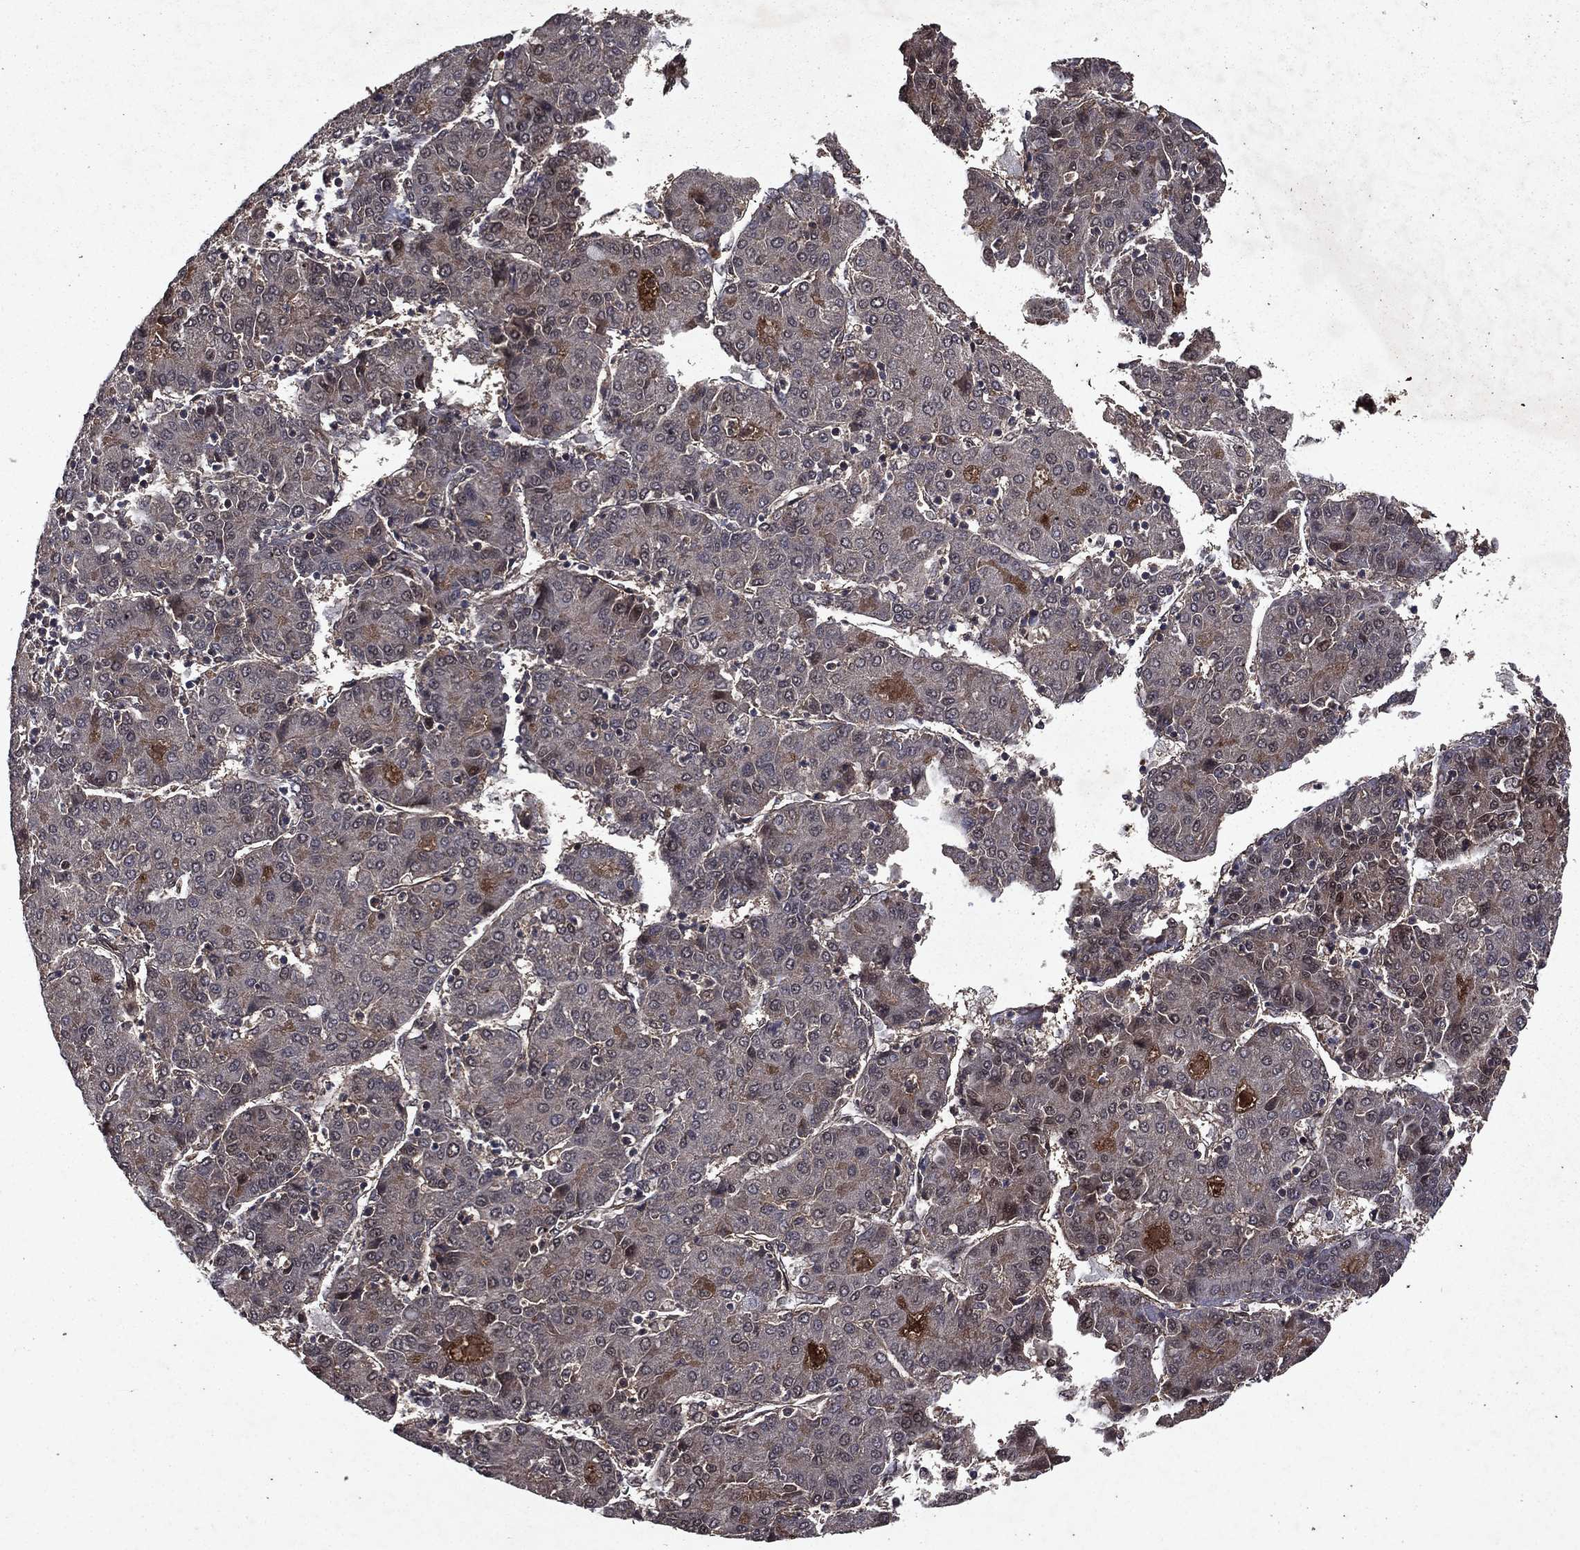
{"staining": {"intensity": "negative", "quantity": "none", "location": "none"}, "tissue": "liver cancer", "cell_type": "Tumor cells", "image_type": "cancer", "snomed": [{"axis": "morphology", "description": "Carcinoma, Hepatocellular, NOS"}, {"axis": "topography", "description": "Liver"}], "caption": "This is a photomicrograph of IHC staining of hepatocellular carcinoma (liver), which shows no expression in tumor cells. (DAB immunohistochemistry (IHC) visualized using brightfield microscopy, high magnification).", "gene": "FGD1", "patient": {"sex": "male", "age": 65}}